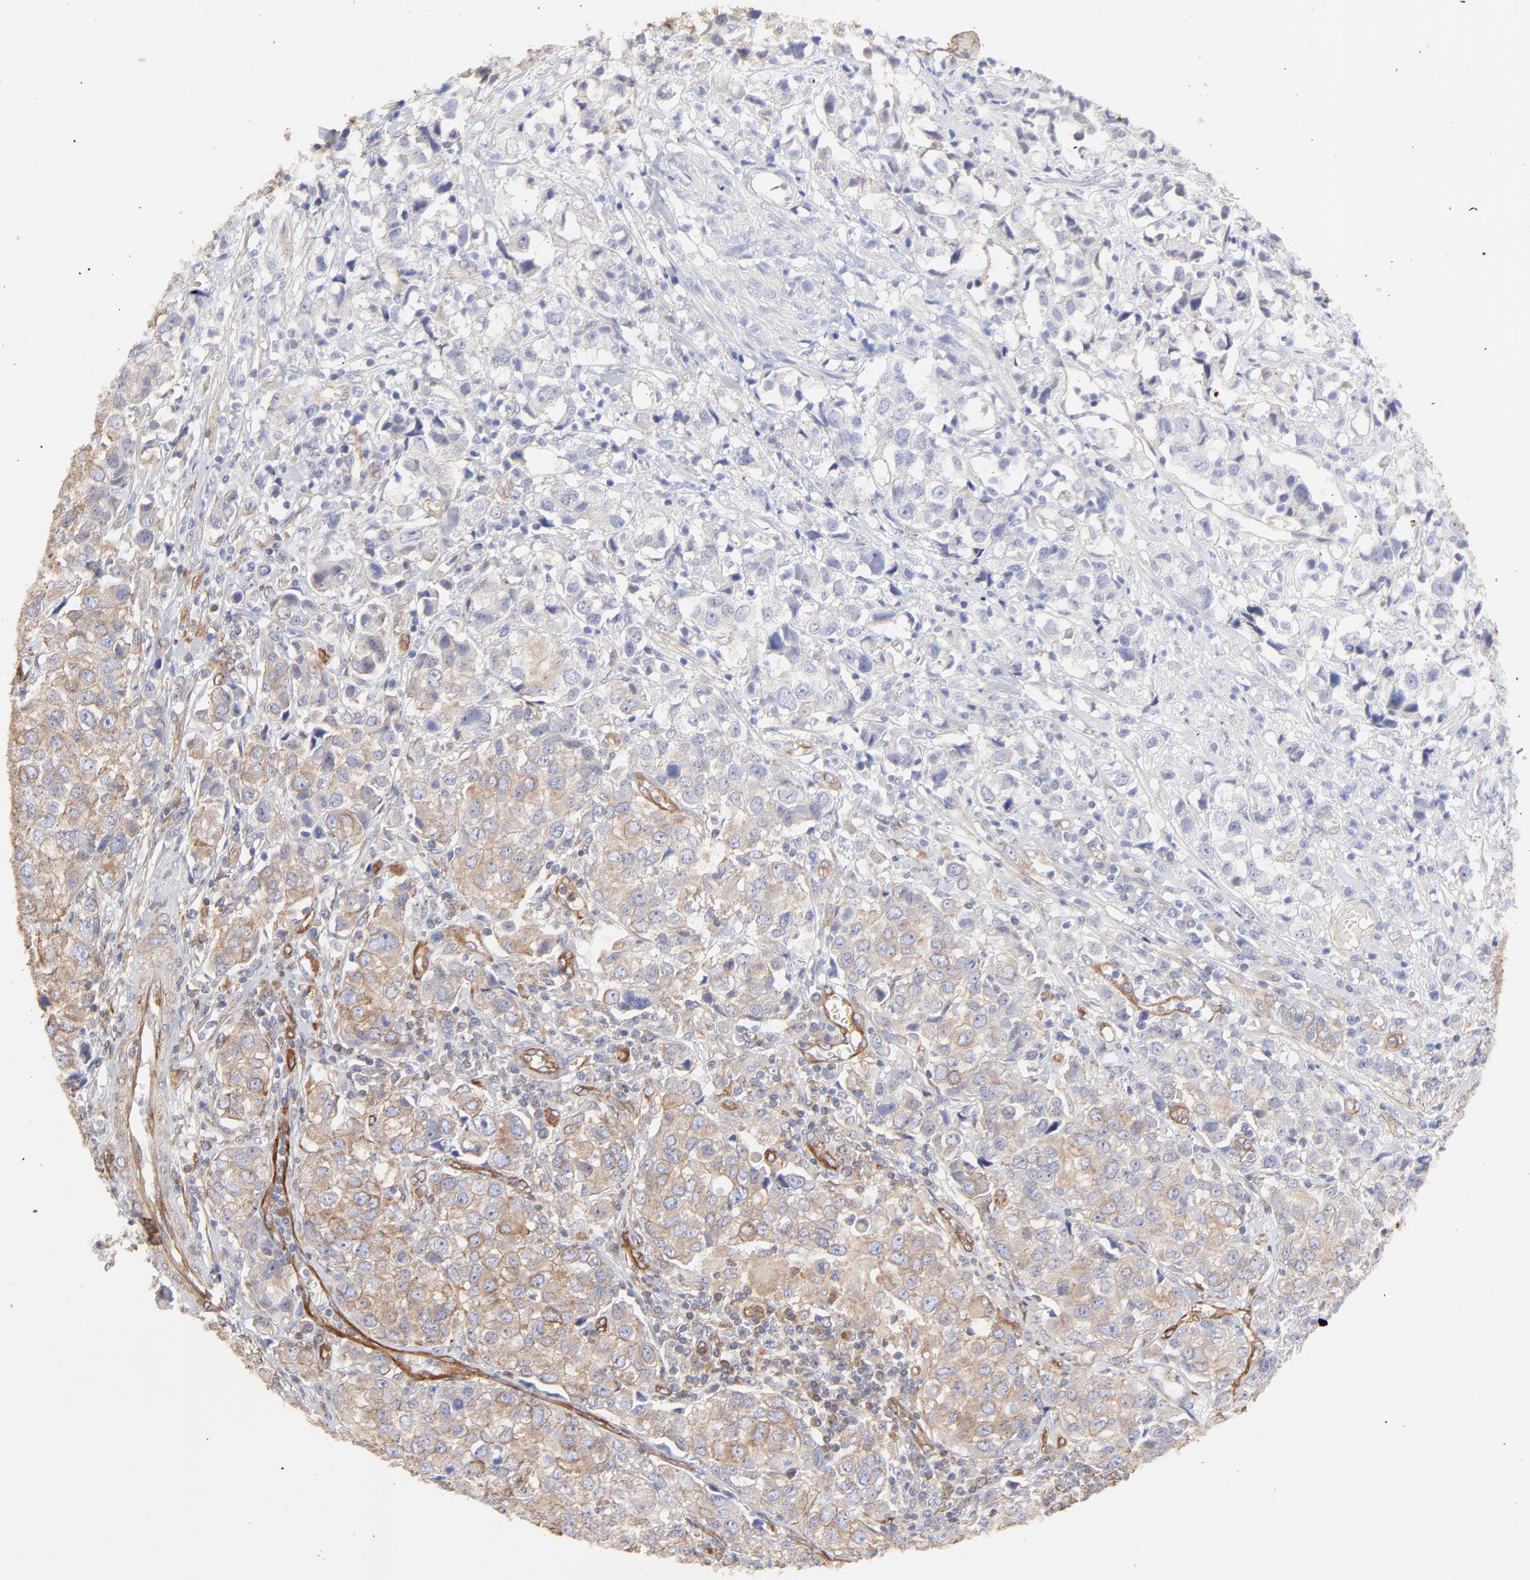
{"staining": {"intensity": "weak", "quantity": ">75%", "location": "cytoplasmic/membranous"}, "tissue": "urothelial cancer", "cell_type": "Tumor cells", "image_type": "cancer", "snomed": [{"axis": "morphology", "description": "Urothelial carcinoma, High grade"}, {"axis": "topography", "description": "Urinary bladder"}], "caption": "Immunohistochemistry image of human urothelial cancer stained for a protein (brown), which exhibits low levels of weak cytoplasmic/membranous staining in about >75% of tumor cells.", "gene": "LRCH2", "patient": {"sex": "female", "age": 75}}